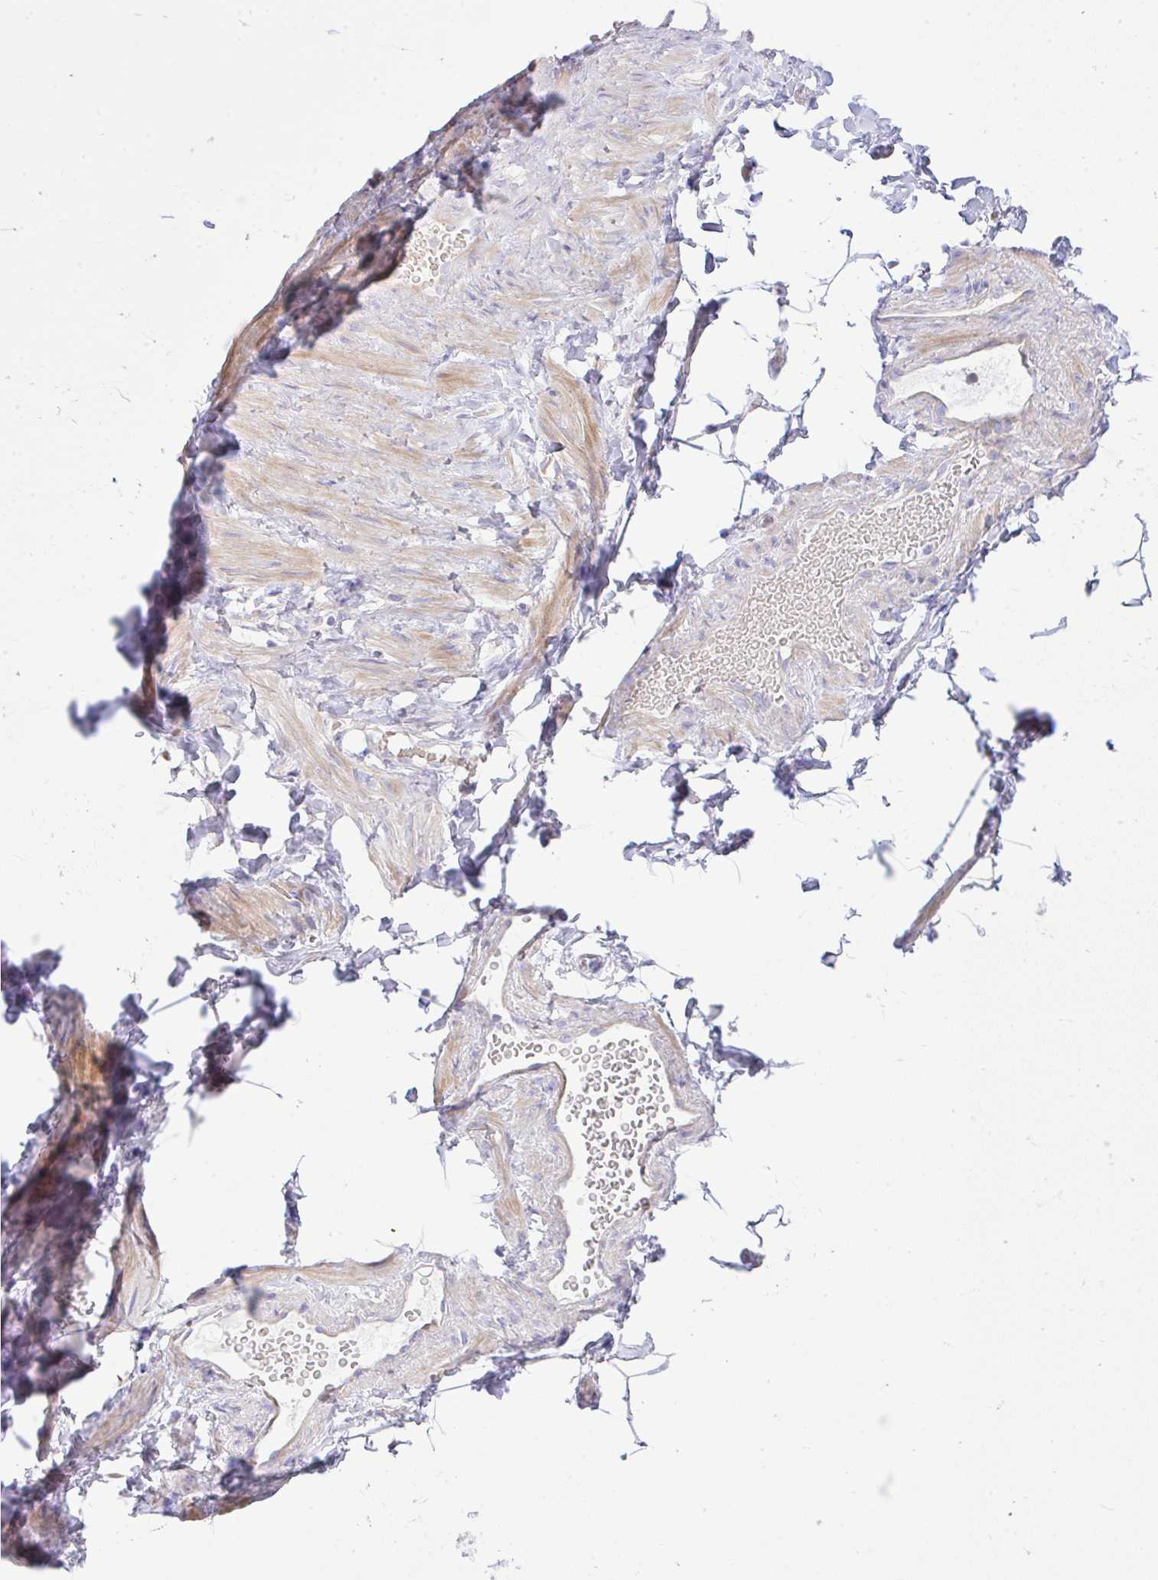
{"staining": {"intensity": "negative", "quantity": "none", "location": "none"}, "tissue": "adipose tissue", "cell_type": "Adipocytes", "image_type": "normal", "snomed": [{"axis": "morphology", "description": "Normal tissue, NOS"}, {"axis": "topography", "description": "Soft tissue"}, {"axis": "topography", "description": "Adipose tissue"}, {"axis": "topography", "description": "Vascular tissue"}, {"axis": "topography", "description": "Peripheral nerve tissue"}], "caption": "A photomicrograph of human adipose tissue is negative for staining in adipocytes. (DAB IHC visualized using brightfield microscopy, high magnification).", "gene": "EEF1A1", "patient": {"sex": "male", "age": 29}}